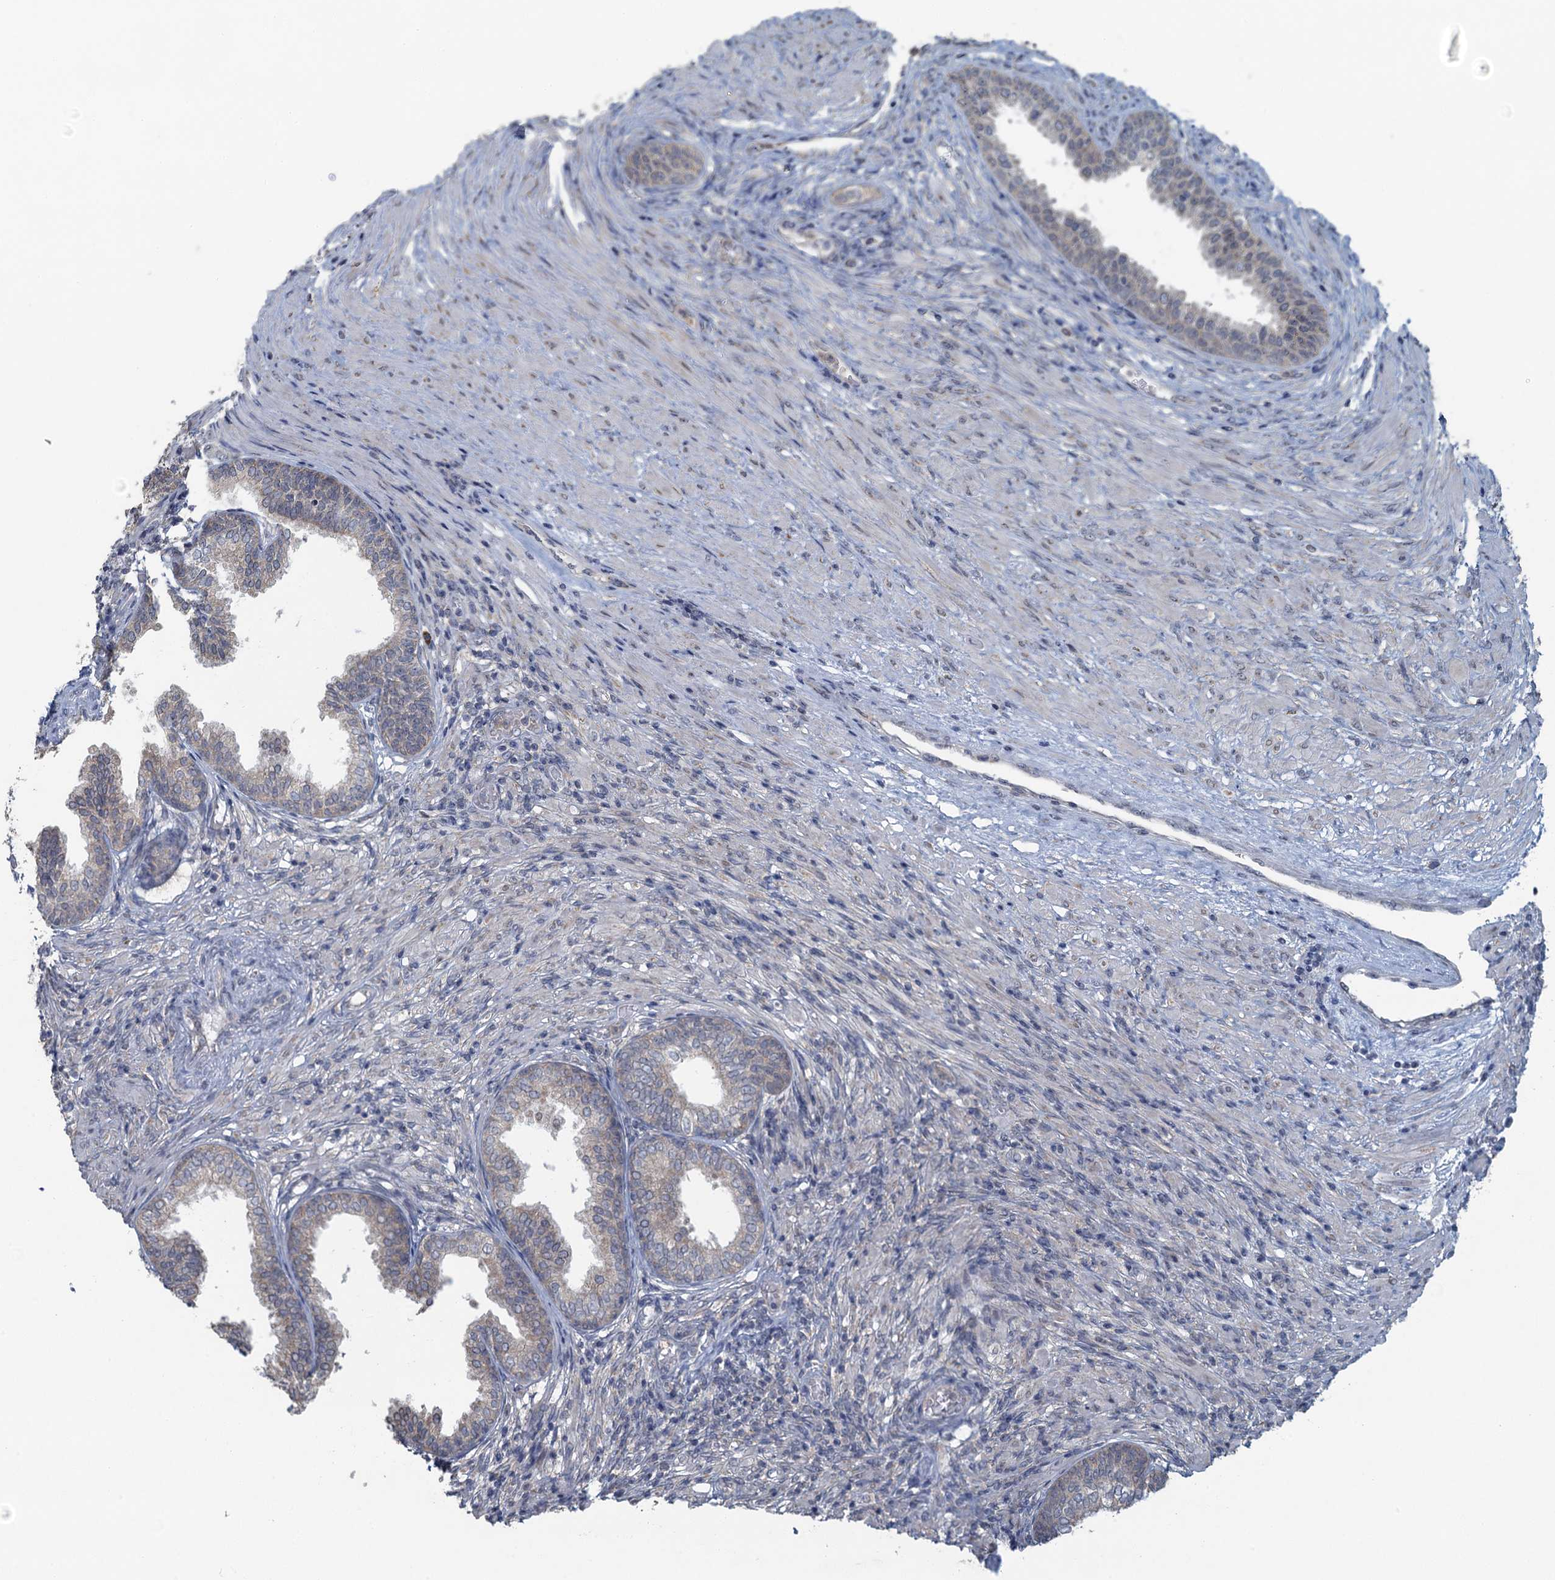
{"staining": {"intensity": "weak", "quantity": "25%-75%", "location": "cytoplasmic/membranous"}, "tissue": "prostate", "cell_type": "Glandular cells", "image_type": "normal", "snomed": [{"axis": "morphology", "description": "Normal tissue, NOS"}, {"axis": "topography", "description": "Prostate"}], "caption": "Benign prostate shows weak cytoplasmic/membranous positivity in approximately 25%-75% of glandular cells, visualized by immunohistochemistry.", "gene": "TEX35", "patient": {"sex": "male", "age": 76}}